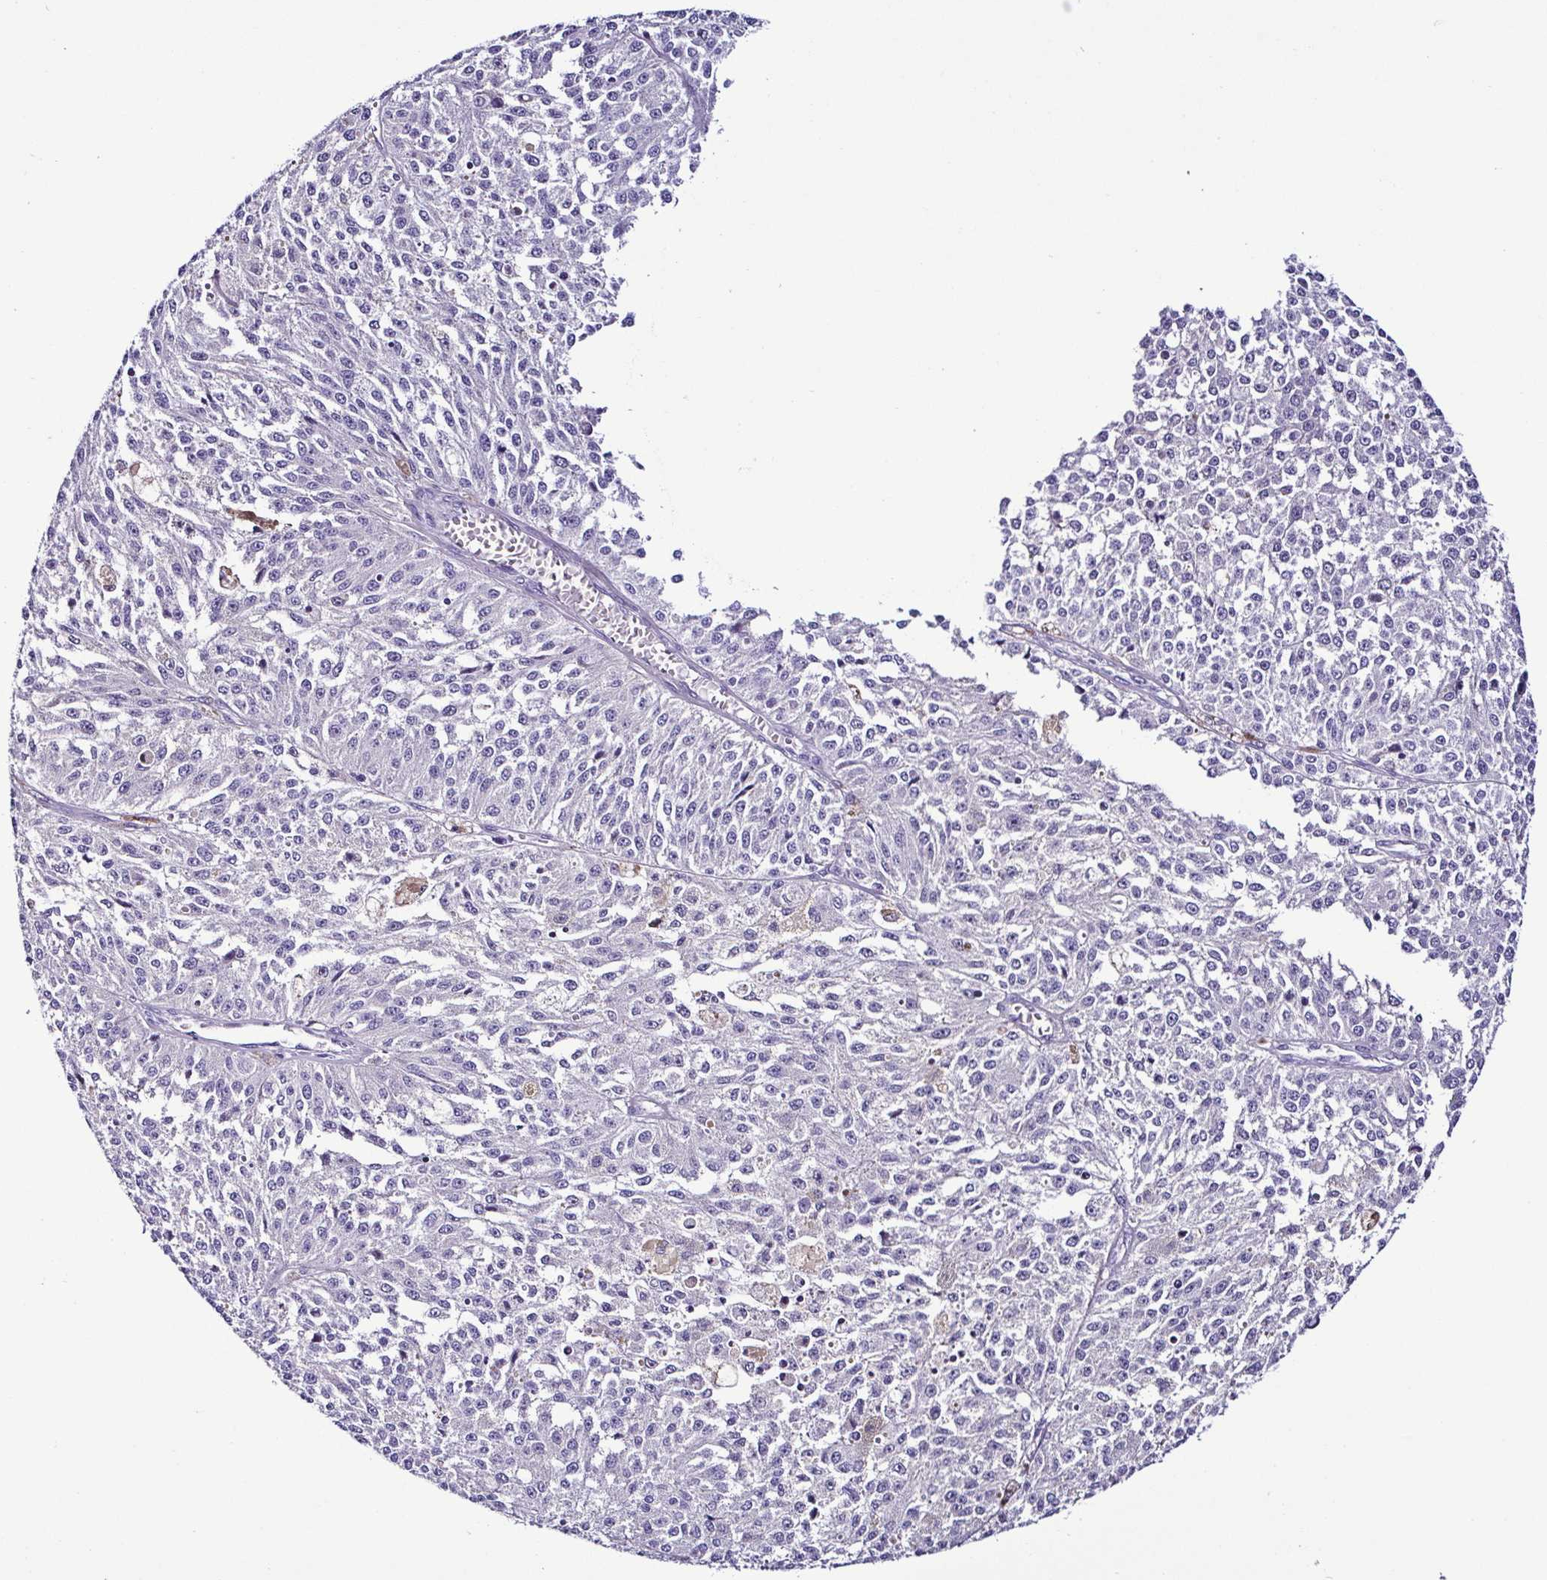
{"staining": {"intensity": "negative", "quantity": "none", "location": "none"}, "tissue": "melanoma", "cell_type": "Tumor cells", "image_type": "cancer", "snomed": [{"axis": "morphology", "description": "Malignant melanoma, Metastatic site"}, {"axis": "topography", "description": "Lymph node"}], "caption": "Immunohistochemical staining of human melanoma reveals no significant staining in tumor cells.", "gene": "SRL", "patient": {"sex": "female", "age": 64}}